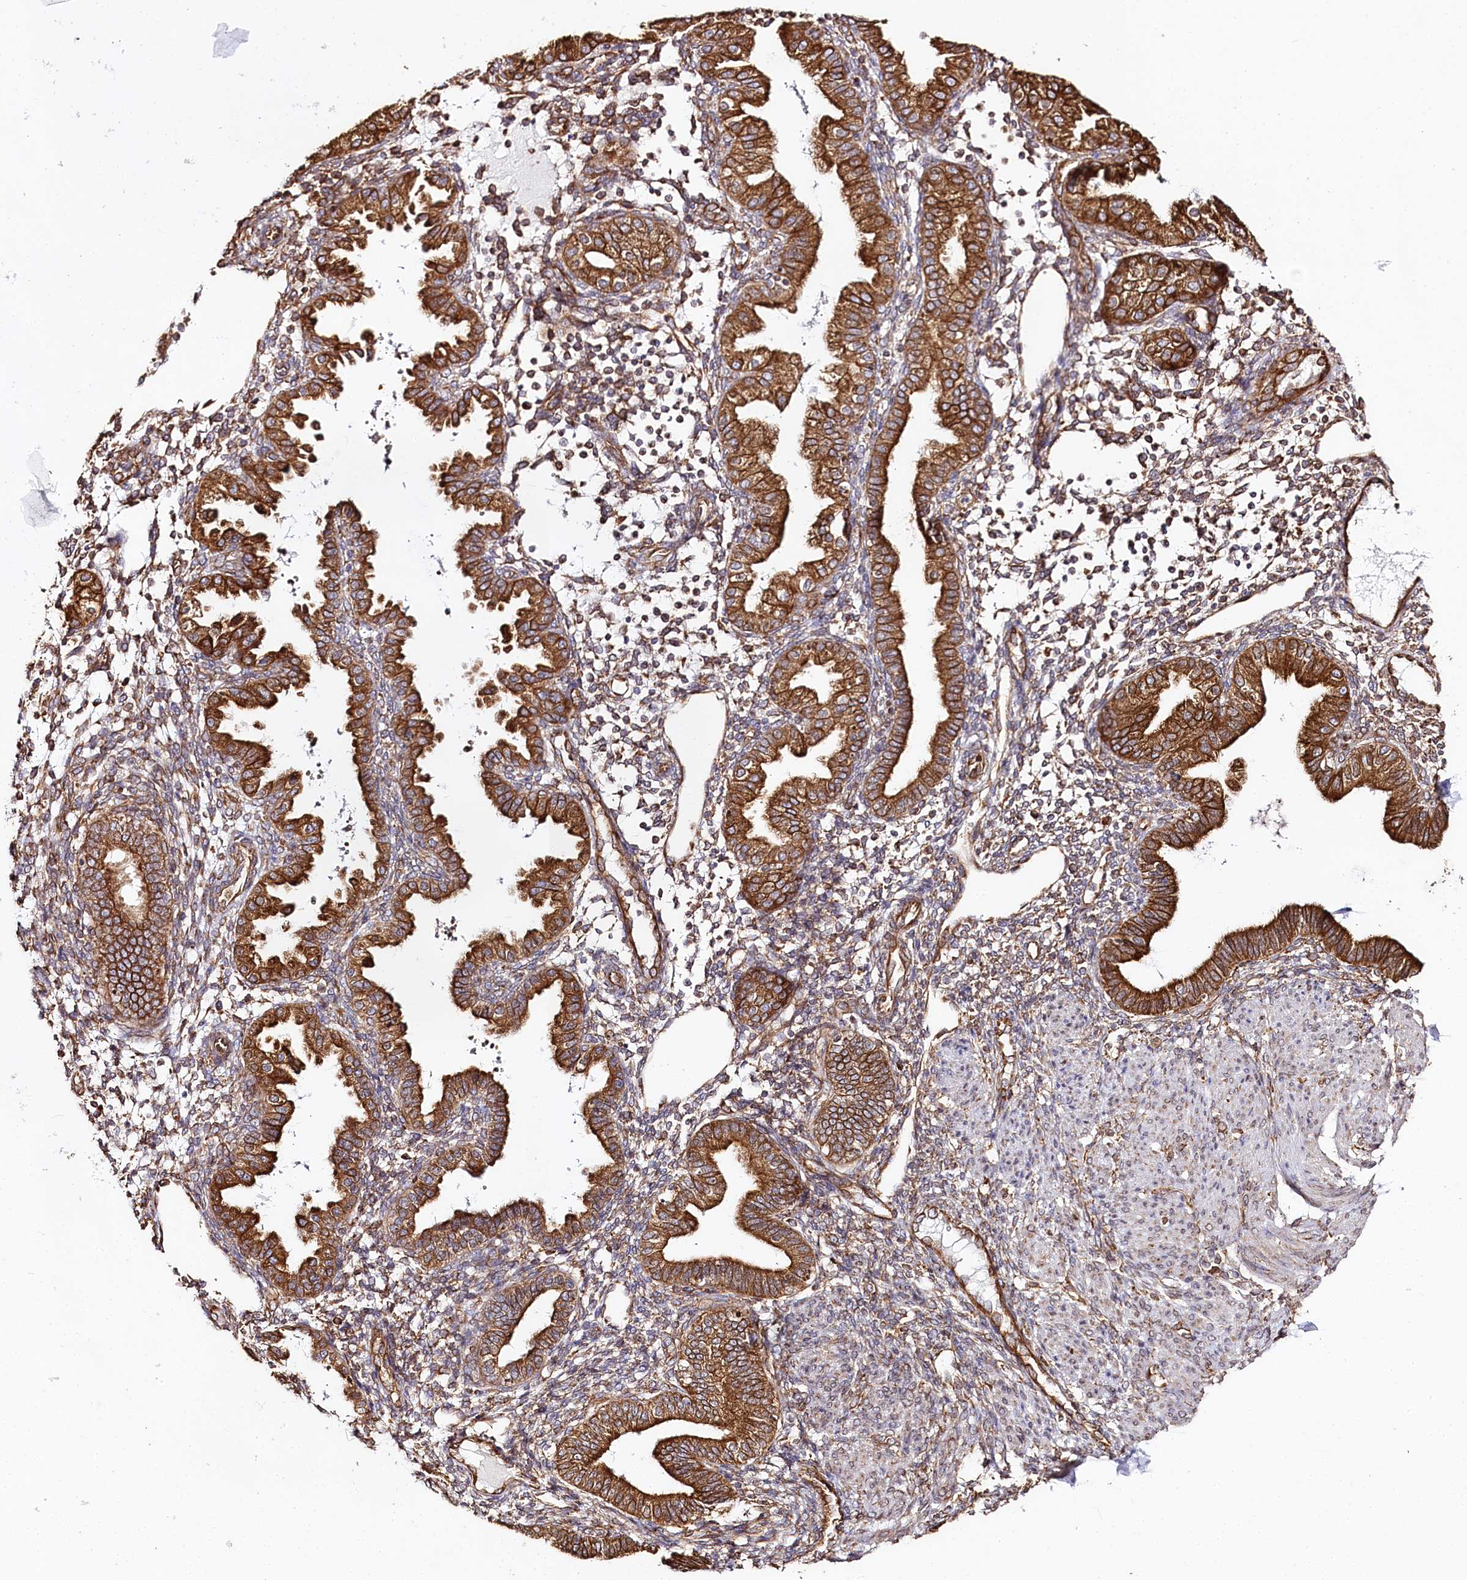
{"staining": {"intensity": "moderate", "quantity": ">75%", "location": "cytoplasmic/membranous"}, "tissue": "endometrium", "cell_type": "Cells in endometrial stroma", "image_type": "normal", "snomed": [{"axis": "morphology", "description": "Normal tissue, NOS"}, {"axis": "topography", "description": "Endometrium"}], "caption": "Immunohistochemical staining of unremarkable human endometrium displays >75% levels of moderate cytoplasmic/membranous protein expression in approximately >75% of cells in endometrial stroma.", "gene": "CNPY2", "patient": {"sex": "female", "age": 53}}